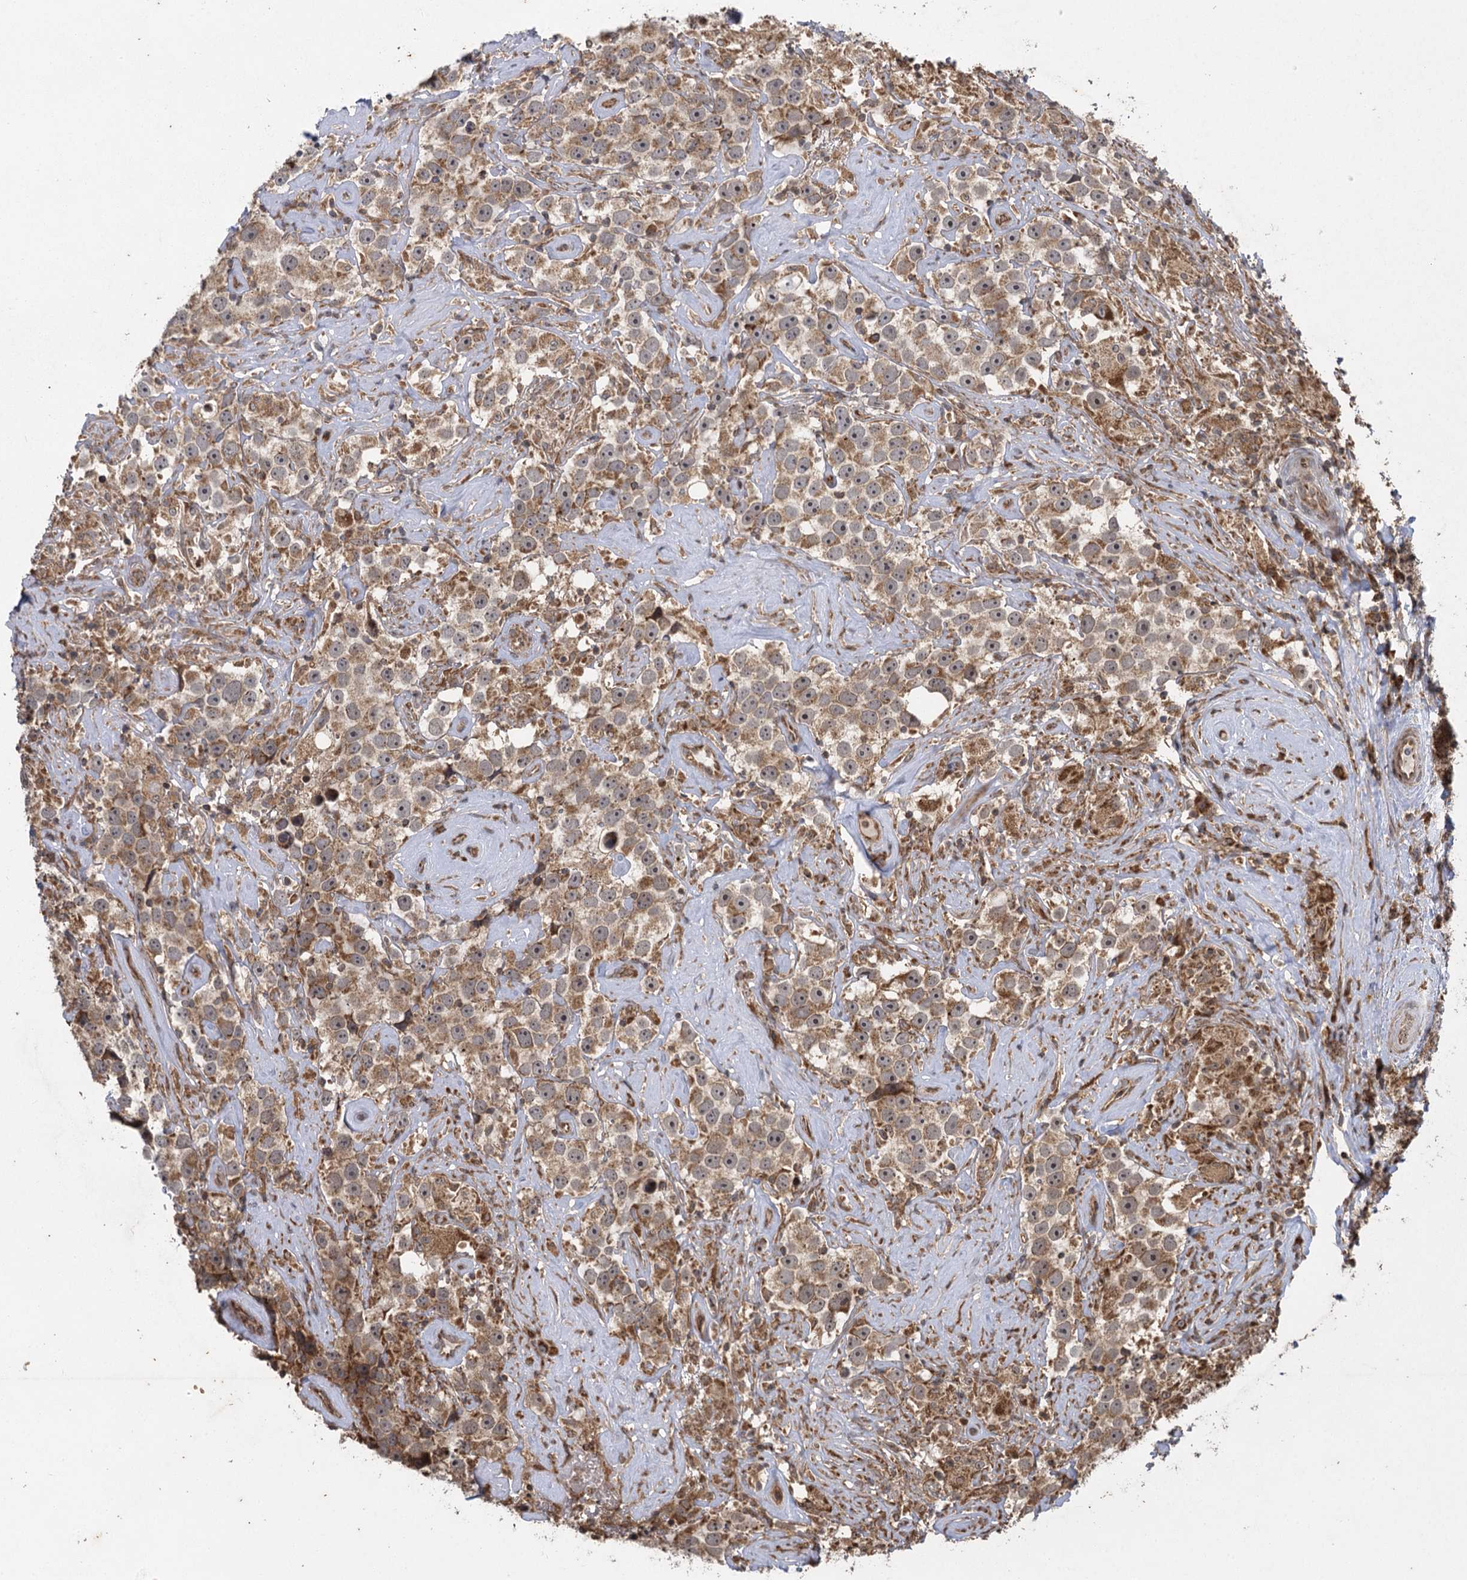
{"staining": {"intensity": "moderate", "quantity": ">75%", "location": "cytoplasmic/membranous"}, "tissue": "testis cancer", "cell_type": "Tumor cells", "image_type": "cancer", "snomed": [{"axis": "morphology", "description": "Seminoma, NOS"}, {"axis": "topography", "description": "Testis"}], "caption": "Testis cancer stained with a protein marker displays moderate staining in tumor cells.", "gene": "IL11RA", "patient": {"sex": "male", "age": 49}}